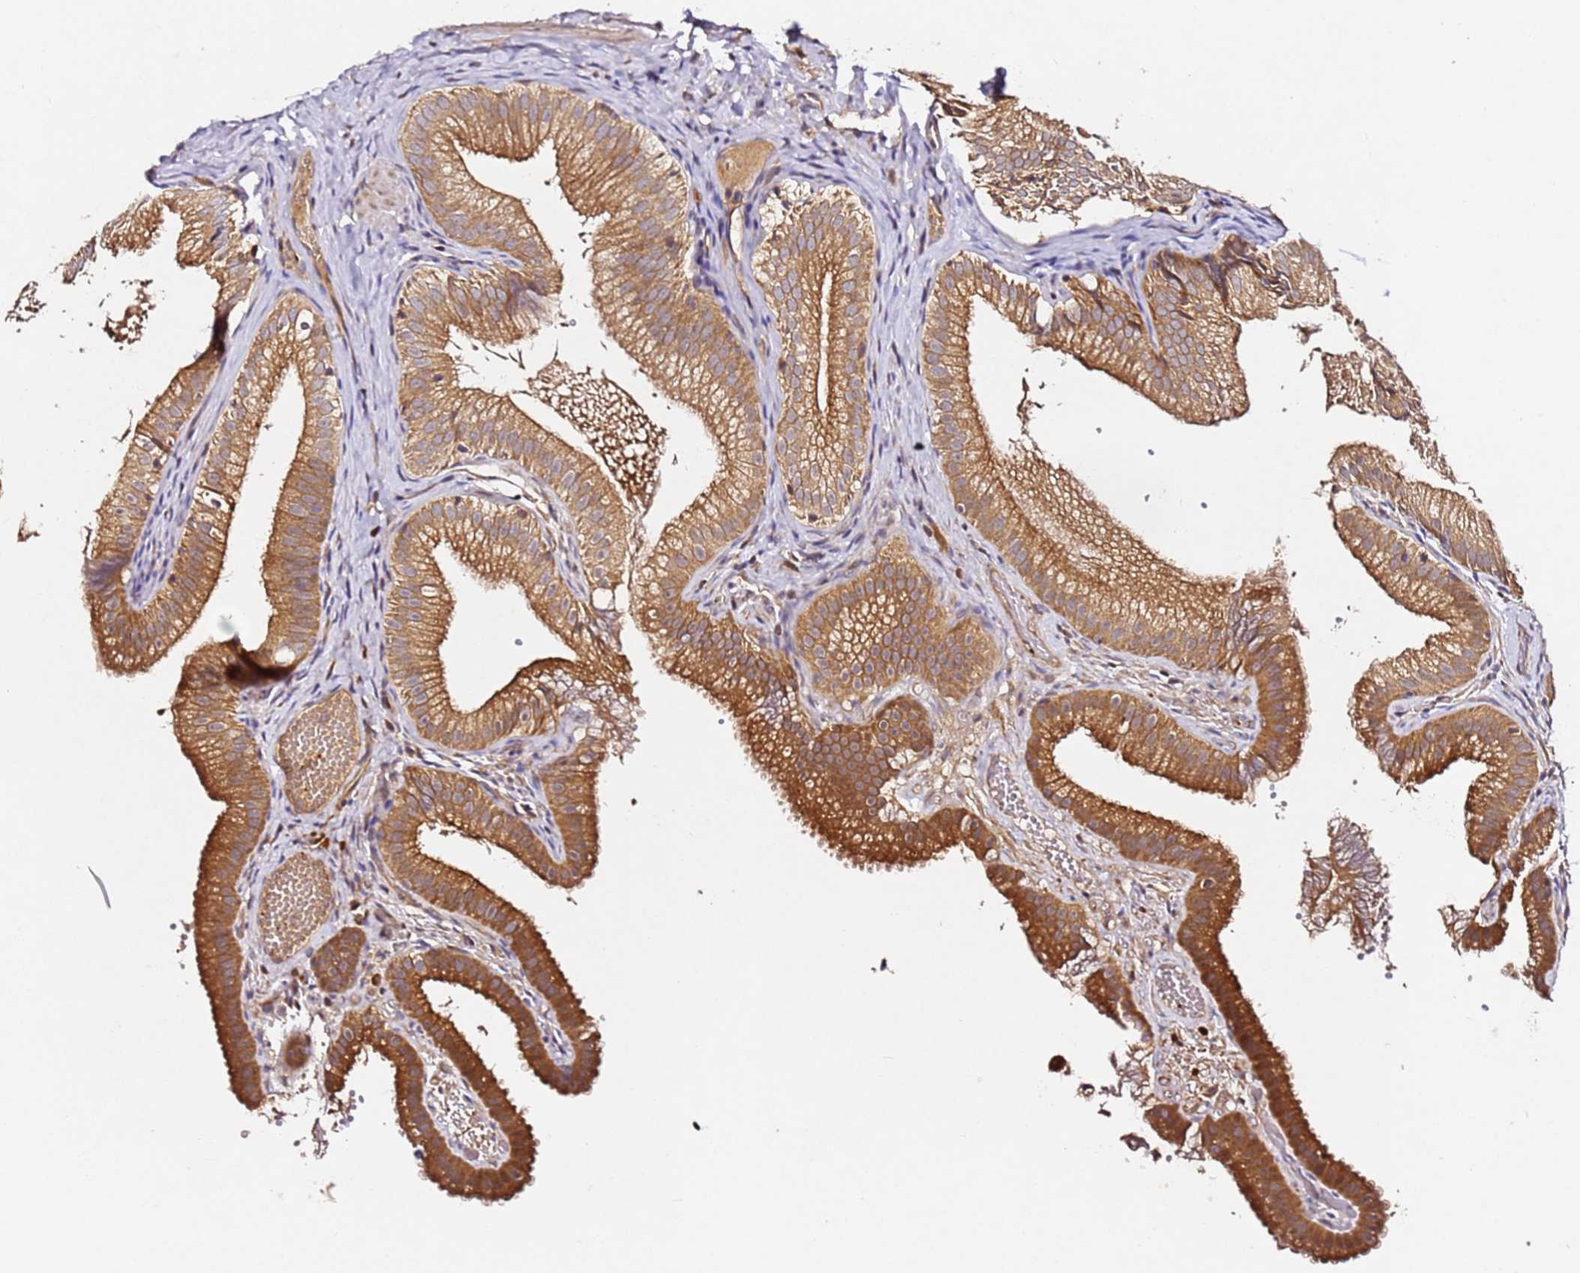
{"staining": {"intensity": "strong", "quantity": ">75%", "location": "cytoplasmic/membranous"}, "tissue": "gallbladder", "cell_type": "Glandular cells", "image_type": "normal", "snomed": [{"axis": "morphology", "description": "Normal tissue, NOS"}, {"axis": "topography", "description": "Gallbladder"}], "caption": "Protein expression by immunohistochemistry displays strong cytoplasmic/membranous positivity in approximately >75% of glandular cells in benign gallbladder.", "gene": "ALG11", "patient": {"sex": "female", "age": 30}}